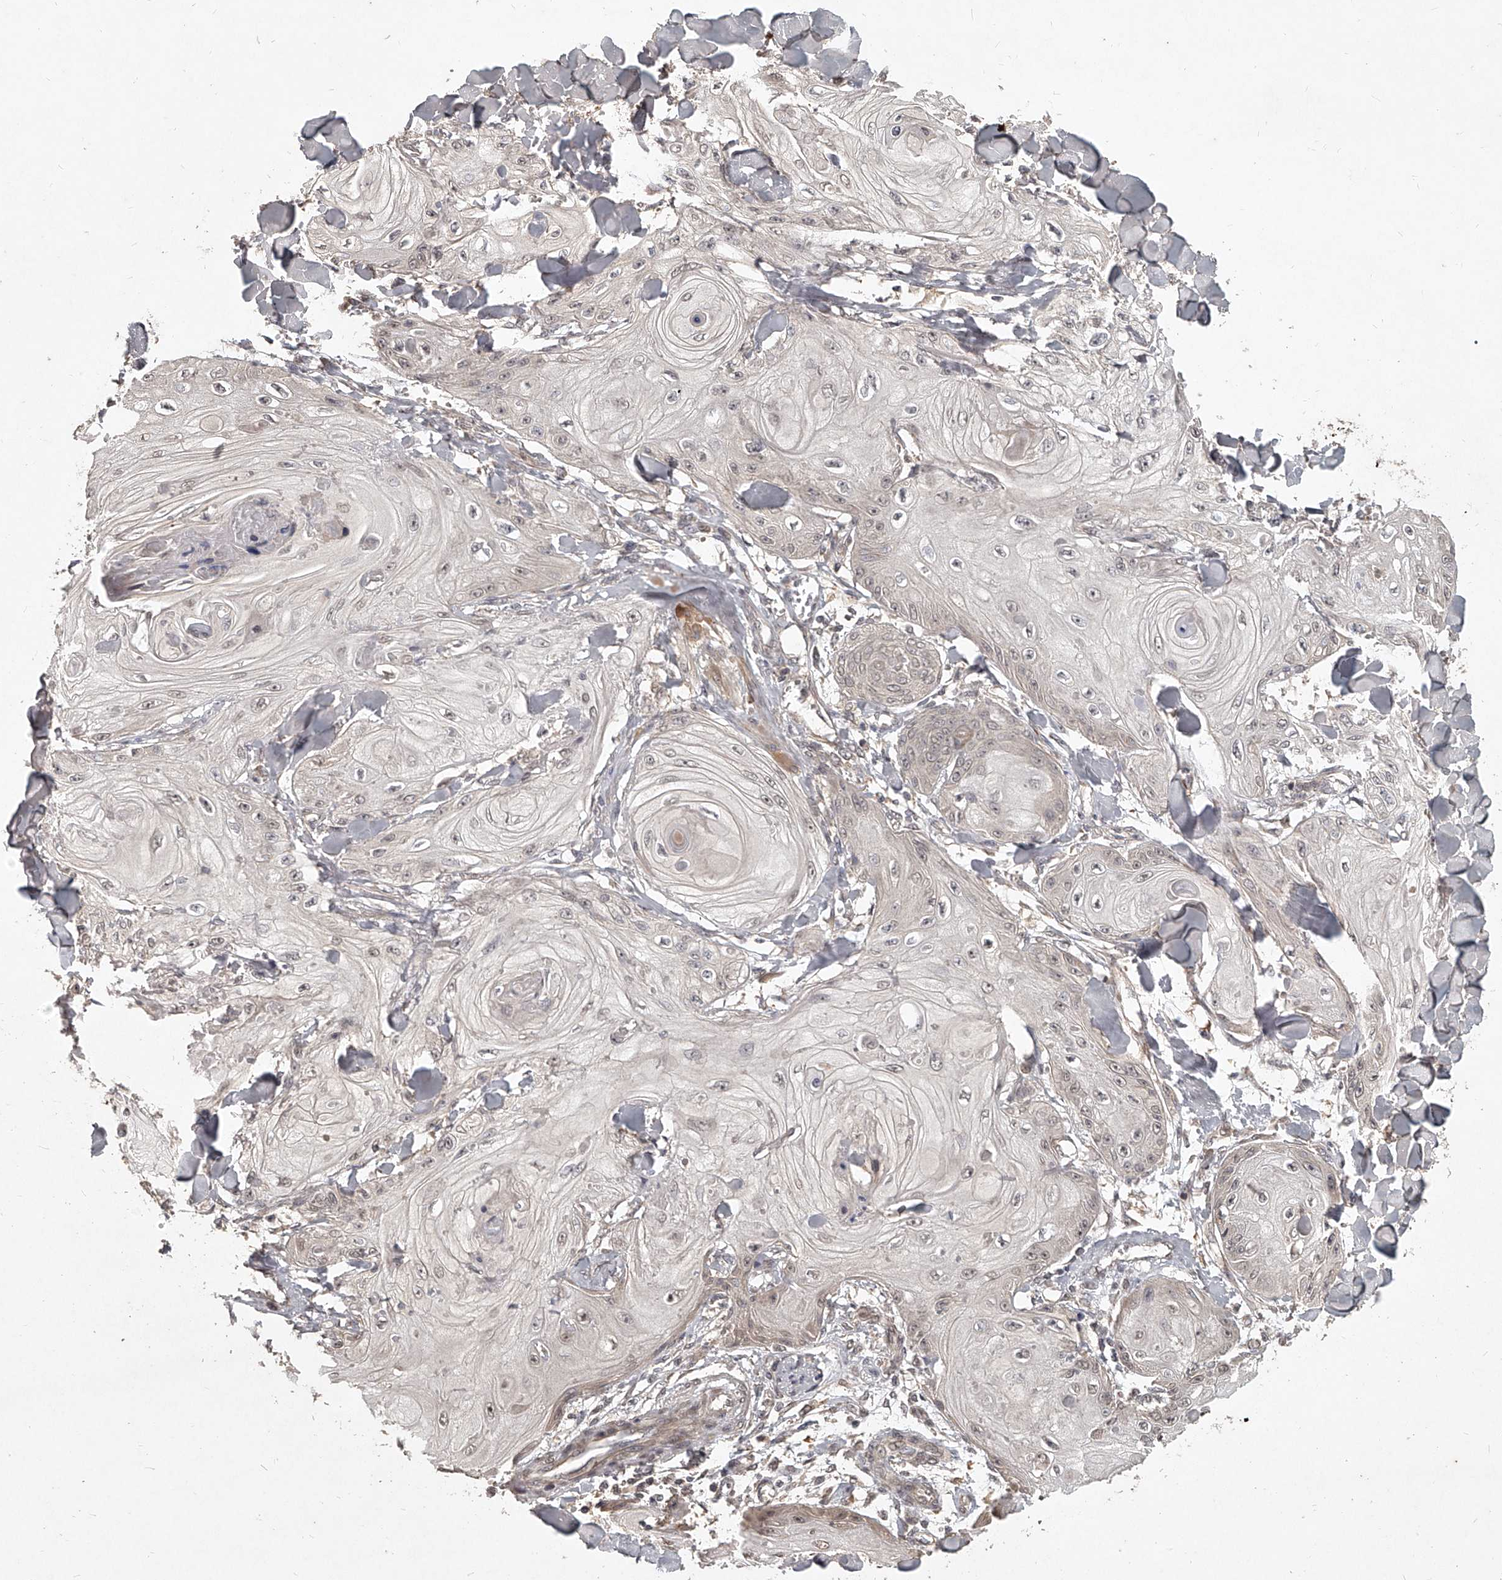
{"staining": {"intensity": "negative", "quantity": "none", "location": "none"}, "tissue": "skin cancer", "cell_type": "Tumor cells", "image_type": "cancer", "snomed": [{"axis": "morphology", "description": "Squamous cell carcinoma, NOS"}, {"axis": "topography", "description": "Skin"}], "caption": "Immunohistochemistry photomicrograph of human squamous cell carcinoma (skin) stained for a protein (brown), which reveals no expression in tumor cells.", "gene": "SLC37A1", "patient": {"sex": "male", "age": 74}}